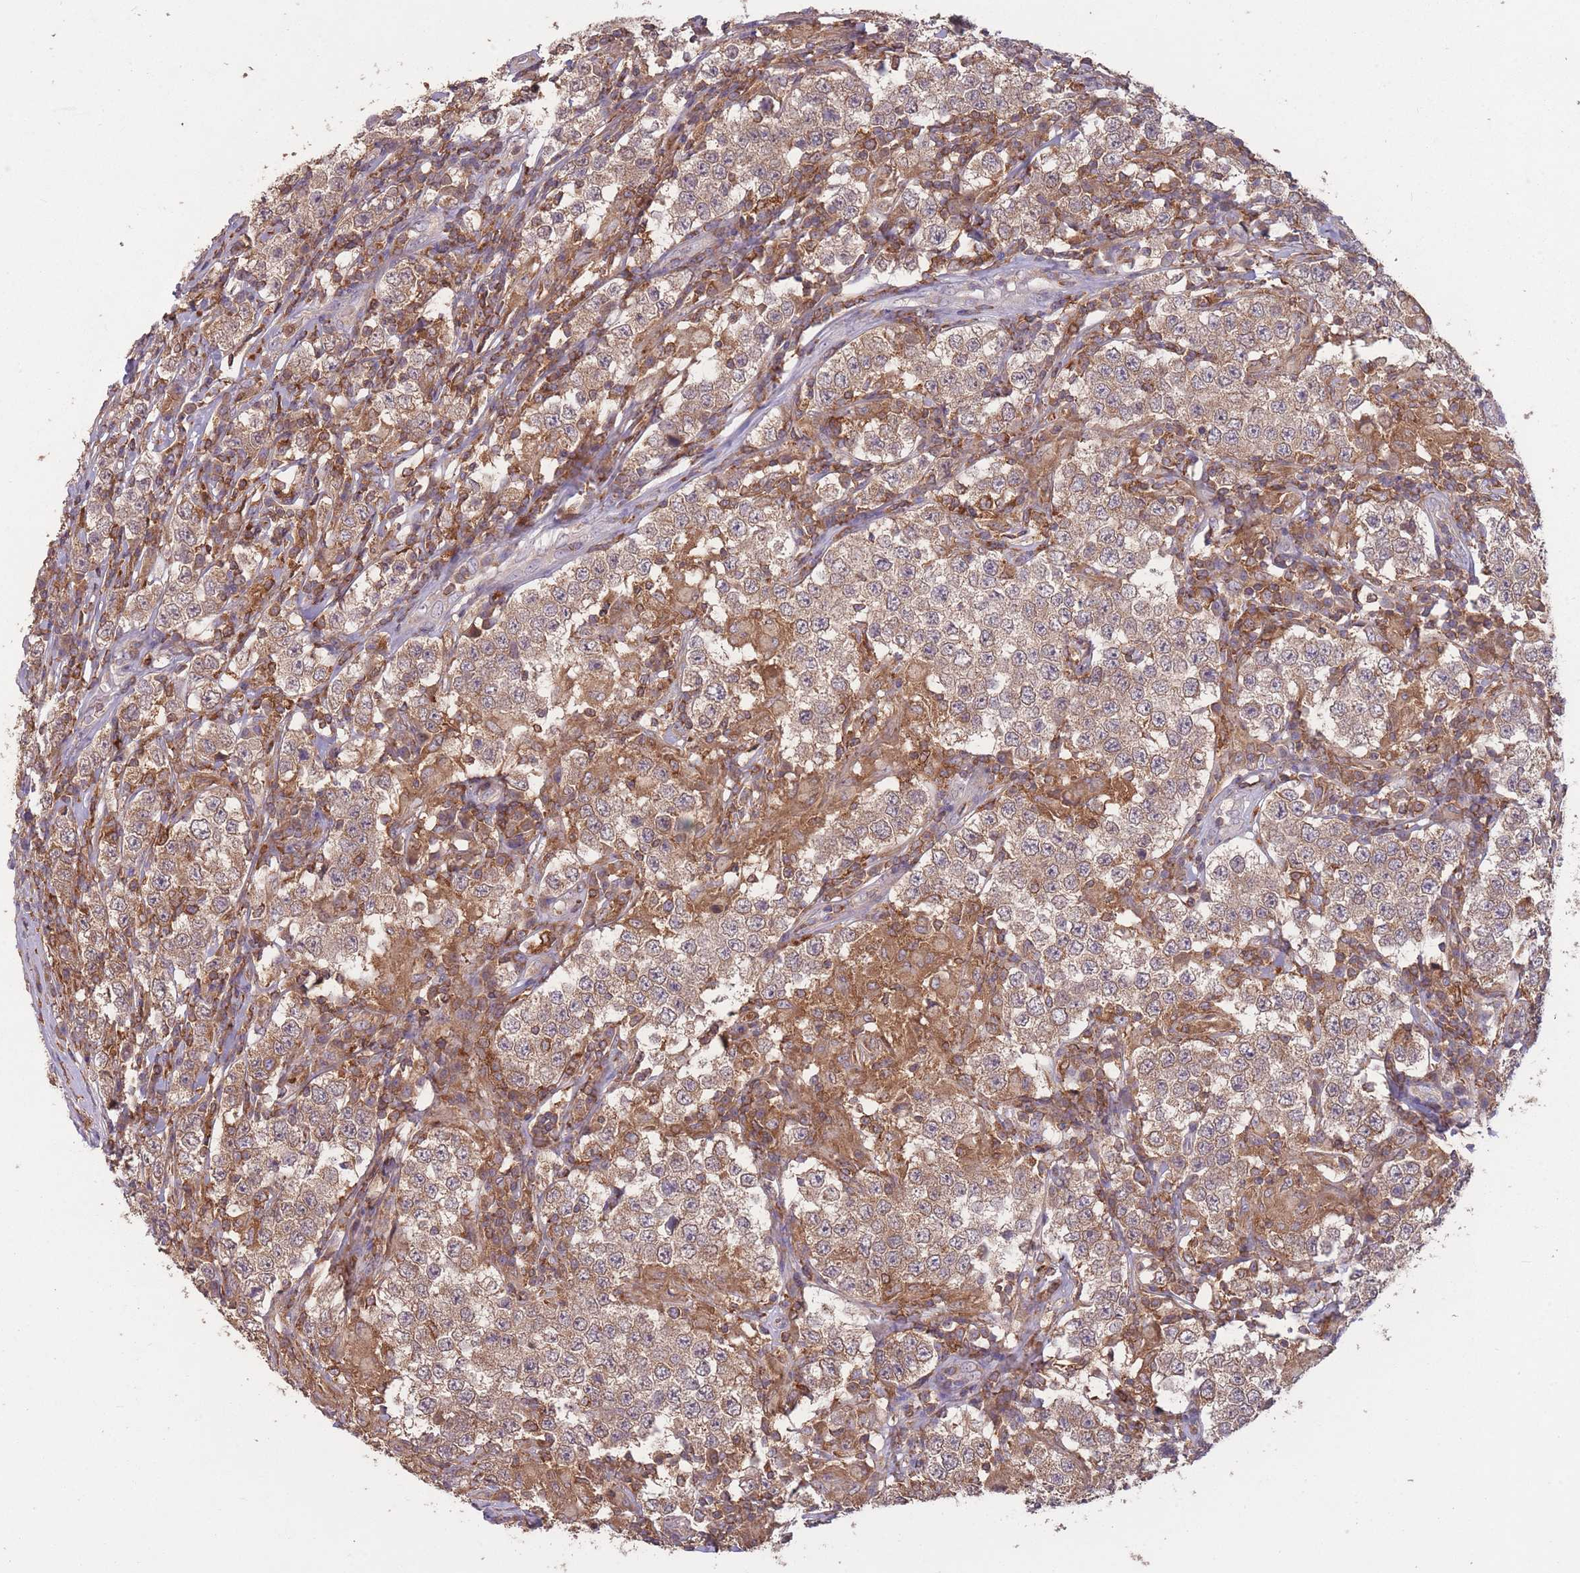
{"staining": {"intensity": "moderate", "quantity": ">75%", "location": "cytoplasmic/membranous"}, "tissue": "testis cancer", "cell_type": "Tumor cells", "image_type": "cancer", "snomed": [{"axis": "morphology", "description": "Seminoma, NOS"}, {"axis": "morphology", "description": "Carcinoma, Embryonal, NOS"}, {"axis": "topography", "description": "Testis"}], "caption": "Testis cancer (embryonal carcinoma) stained with a protein marker demonstrates moderate staining in tumor cells.", "gene": "GMIP", "patient": {"sex": "male", "age": 41}}